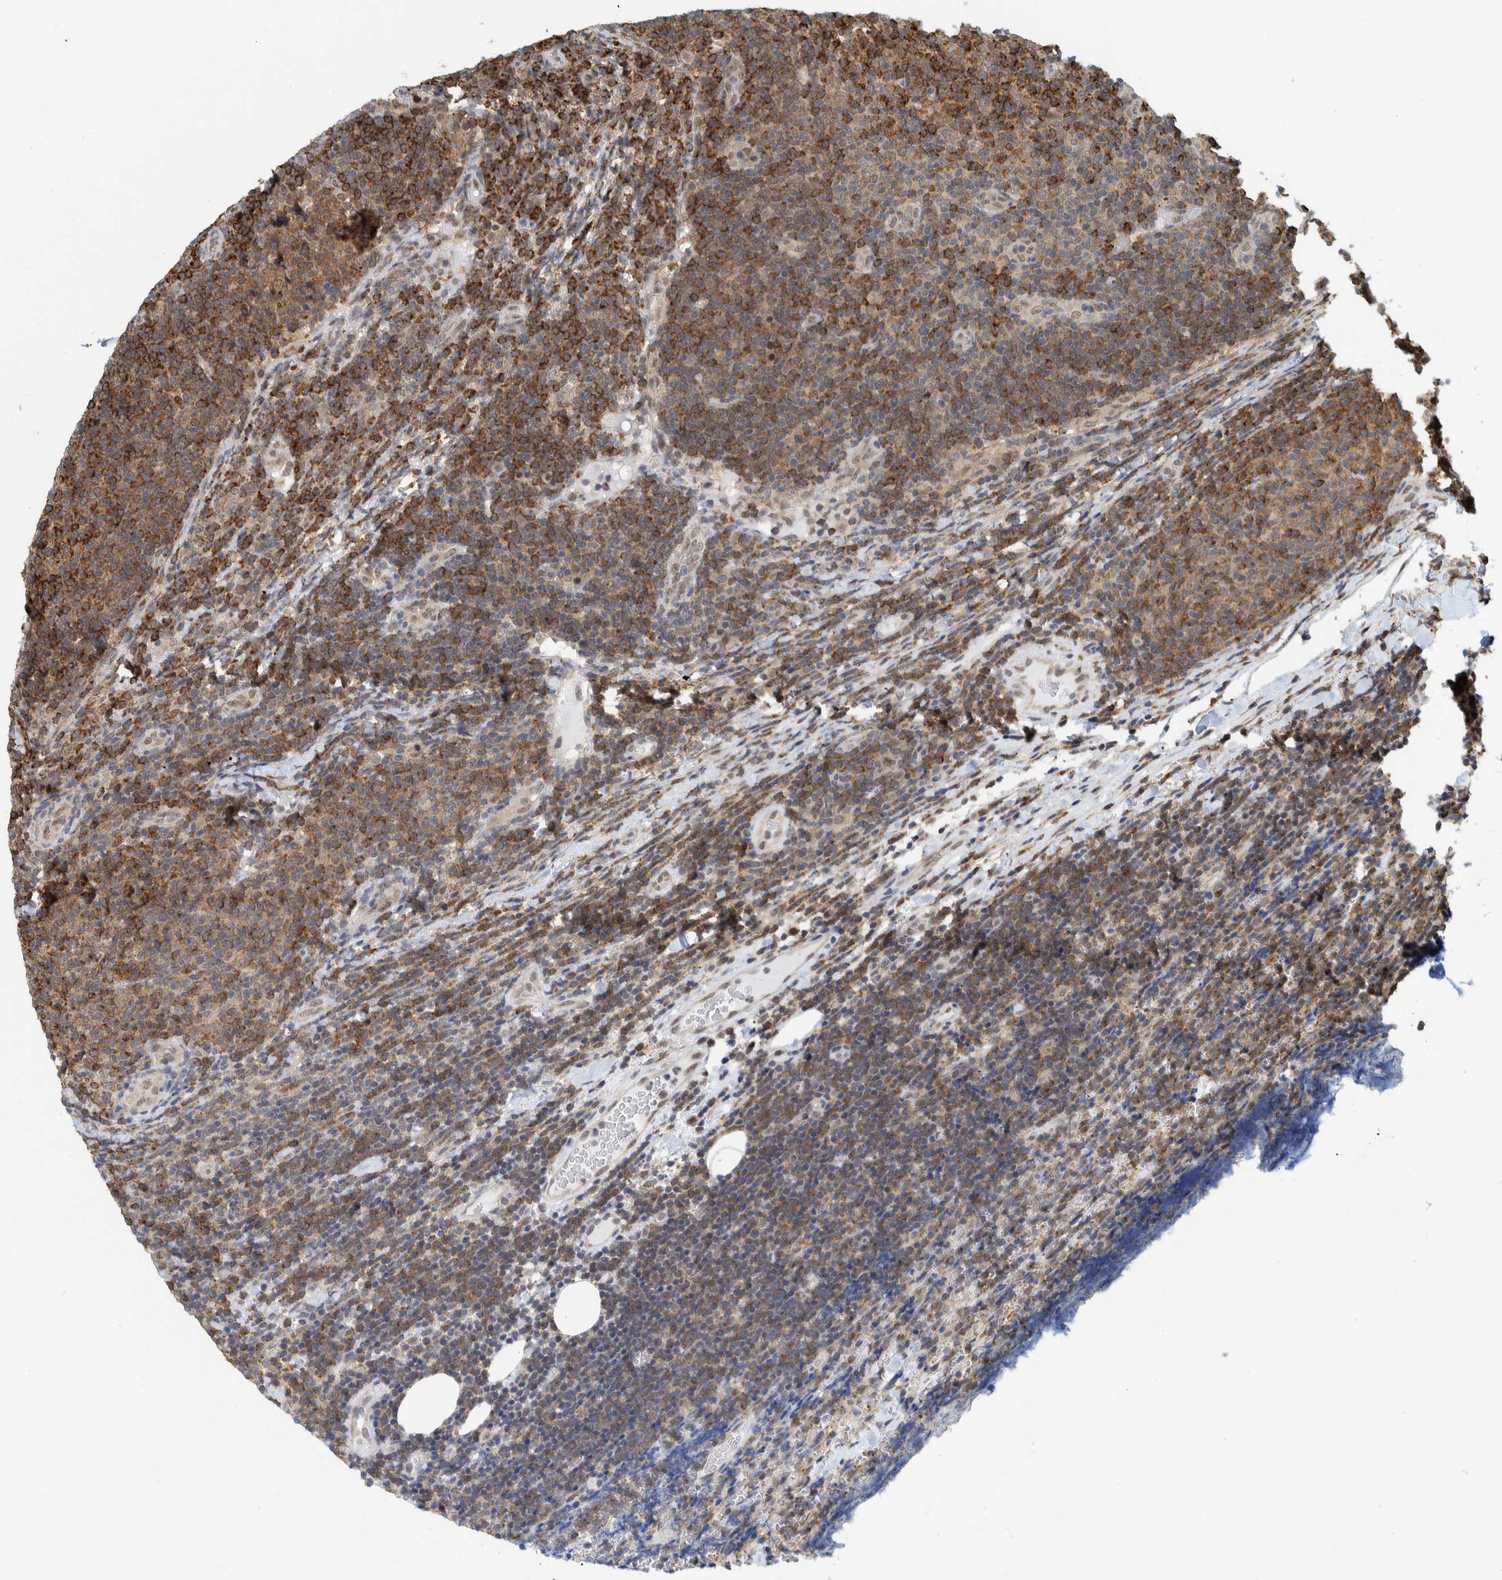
{"staining": {"intensity": "strong", "quantity": "25%-75%", "location": "cytoplasmic/membranous"}, "tissue": "lymphoma", "cell_type": "Tumor cells", "image_type": "cancer", "snomed": [{"axis": "morphology", "description": "Malignant lymphoma, non-Hodgkin's type, Low grade"}, {"axis": "topography", "description": "Lymph node"}], "caption": "Immunohistochemistry (DAB (3,3'-diaminobenzidine)) staining of lymphoma exhibits strong cytoplasmic/membranous protein staining in about 25%-75% of tumor cells.", "gene": "COPS3", "patient": {"sex": "male", "age": 66}}